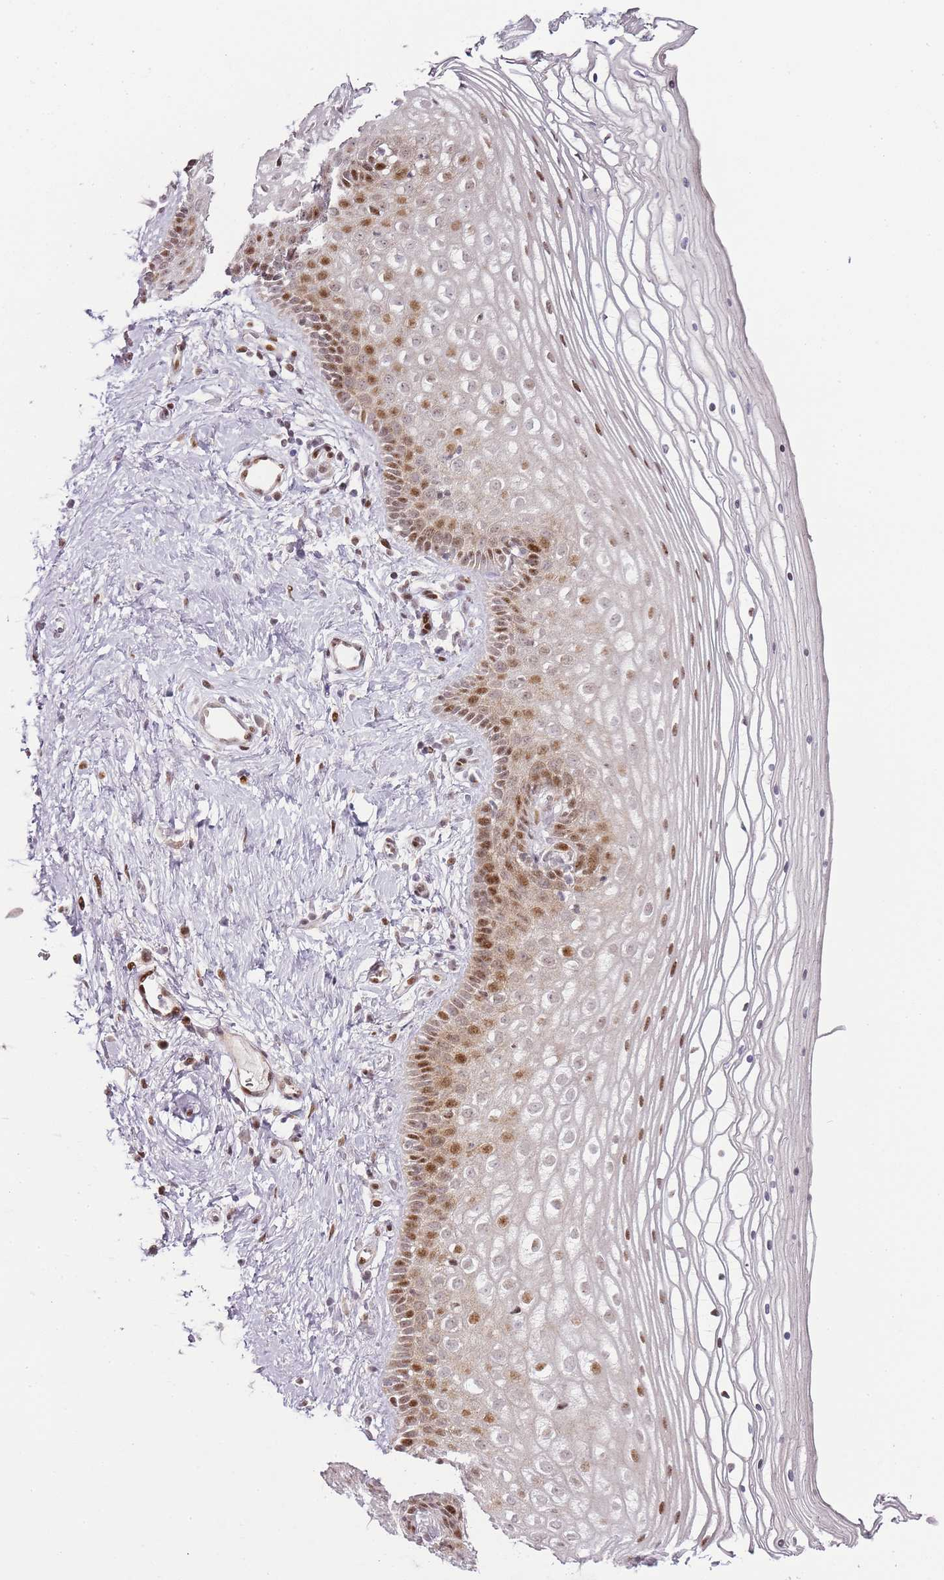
{"staining": {"intensity": "moderate", "quantity": "25%-75%", "location": "nuclear"}, "tissue": "vagina", "cell_type": "Squamous epithelial cells", "image_type": "normal", "snomed": [{"axis": "morphology", "description": "Normal tissue, NOS"}, {"axis": "topography", "description": "Vagina"}], "caption": "High-magnification brightfield microscopy of normal vagina stained with DAB (brown) and counterstained with hematoxylin (blue). squamous epithelial cells exhibit moderate nuclear positivity is seen in approximately25%-75% of cells. The protein of interest is shown in brown color, while the nuclei are stained blue.", "gene": "OGG1", "patient": {"sex": "female", "age": 46}}